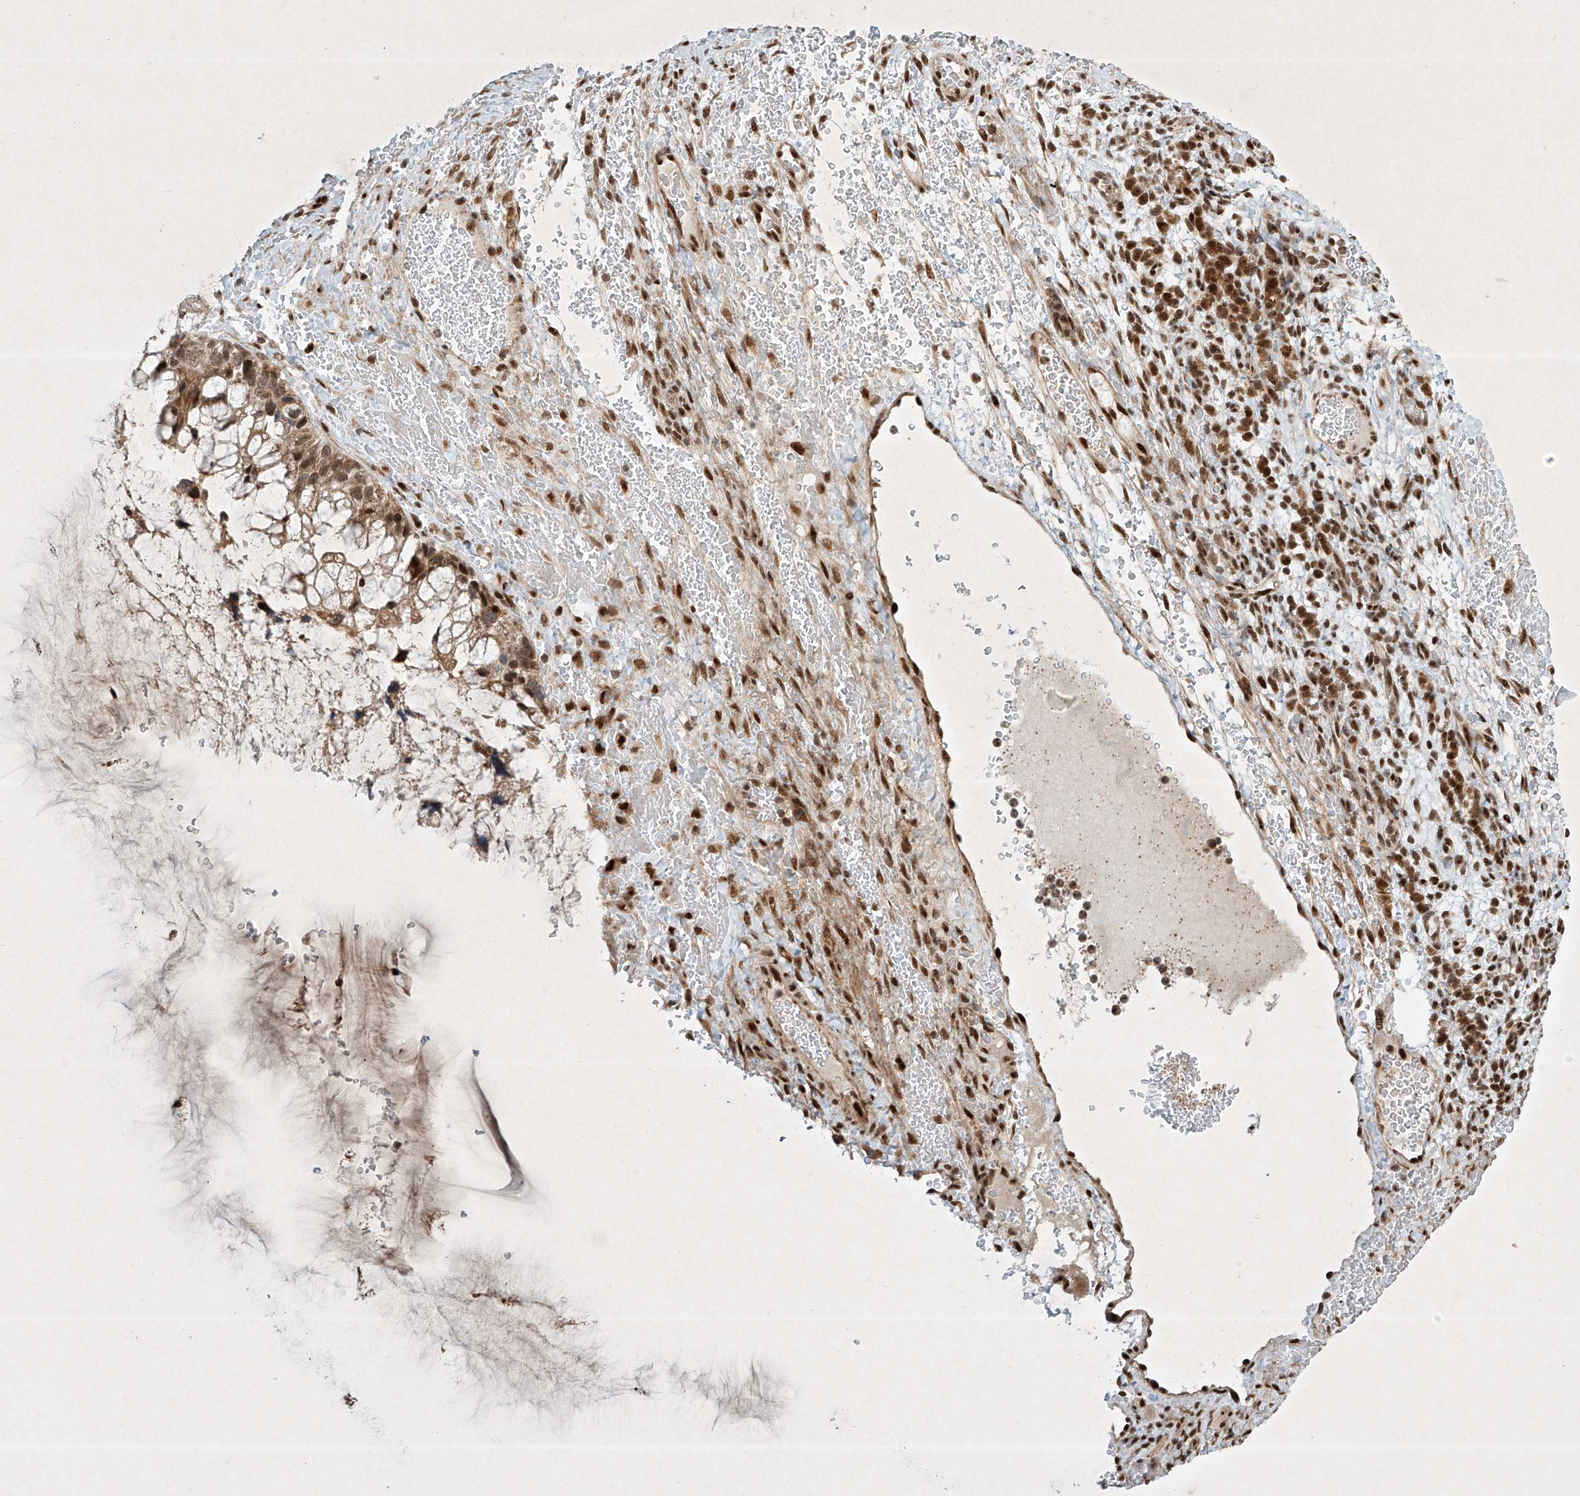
{"staining": {"intensity": "moderate", "quantity": ">75%", "location": "cytoplasmic/membranous,nuclear"}, "tissue": "ovarian cancer", "cell_type": "Tumor cells", "image_type": "cancer", "snomed": [{"axis": "morphology", "description": "Cystadenocarcinoma, mucinous, NOS"}, {"axis": "topography", "description": "Ovary"}], "caption": "Protein analysis of ovarian cancer (mucinous cystadenocarcinoma) tissue shows moderate cytoplasmic/membranous and nuclear expression in about >75% of tumor cells.", "gene": "EPG5", "patient": {"sex": "female", "age": 37}}